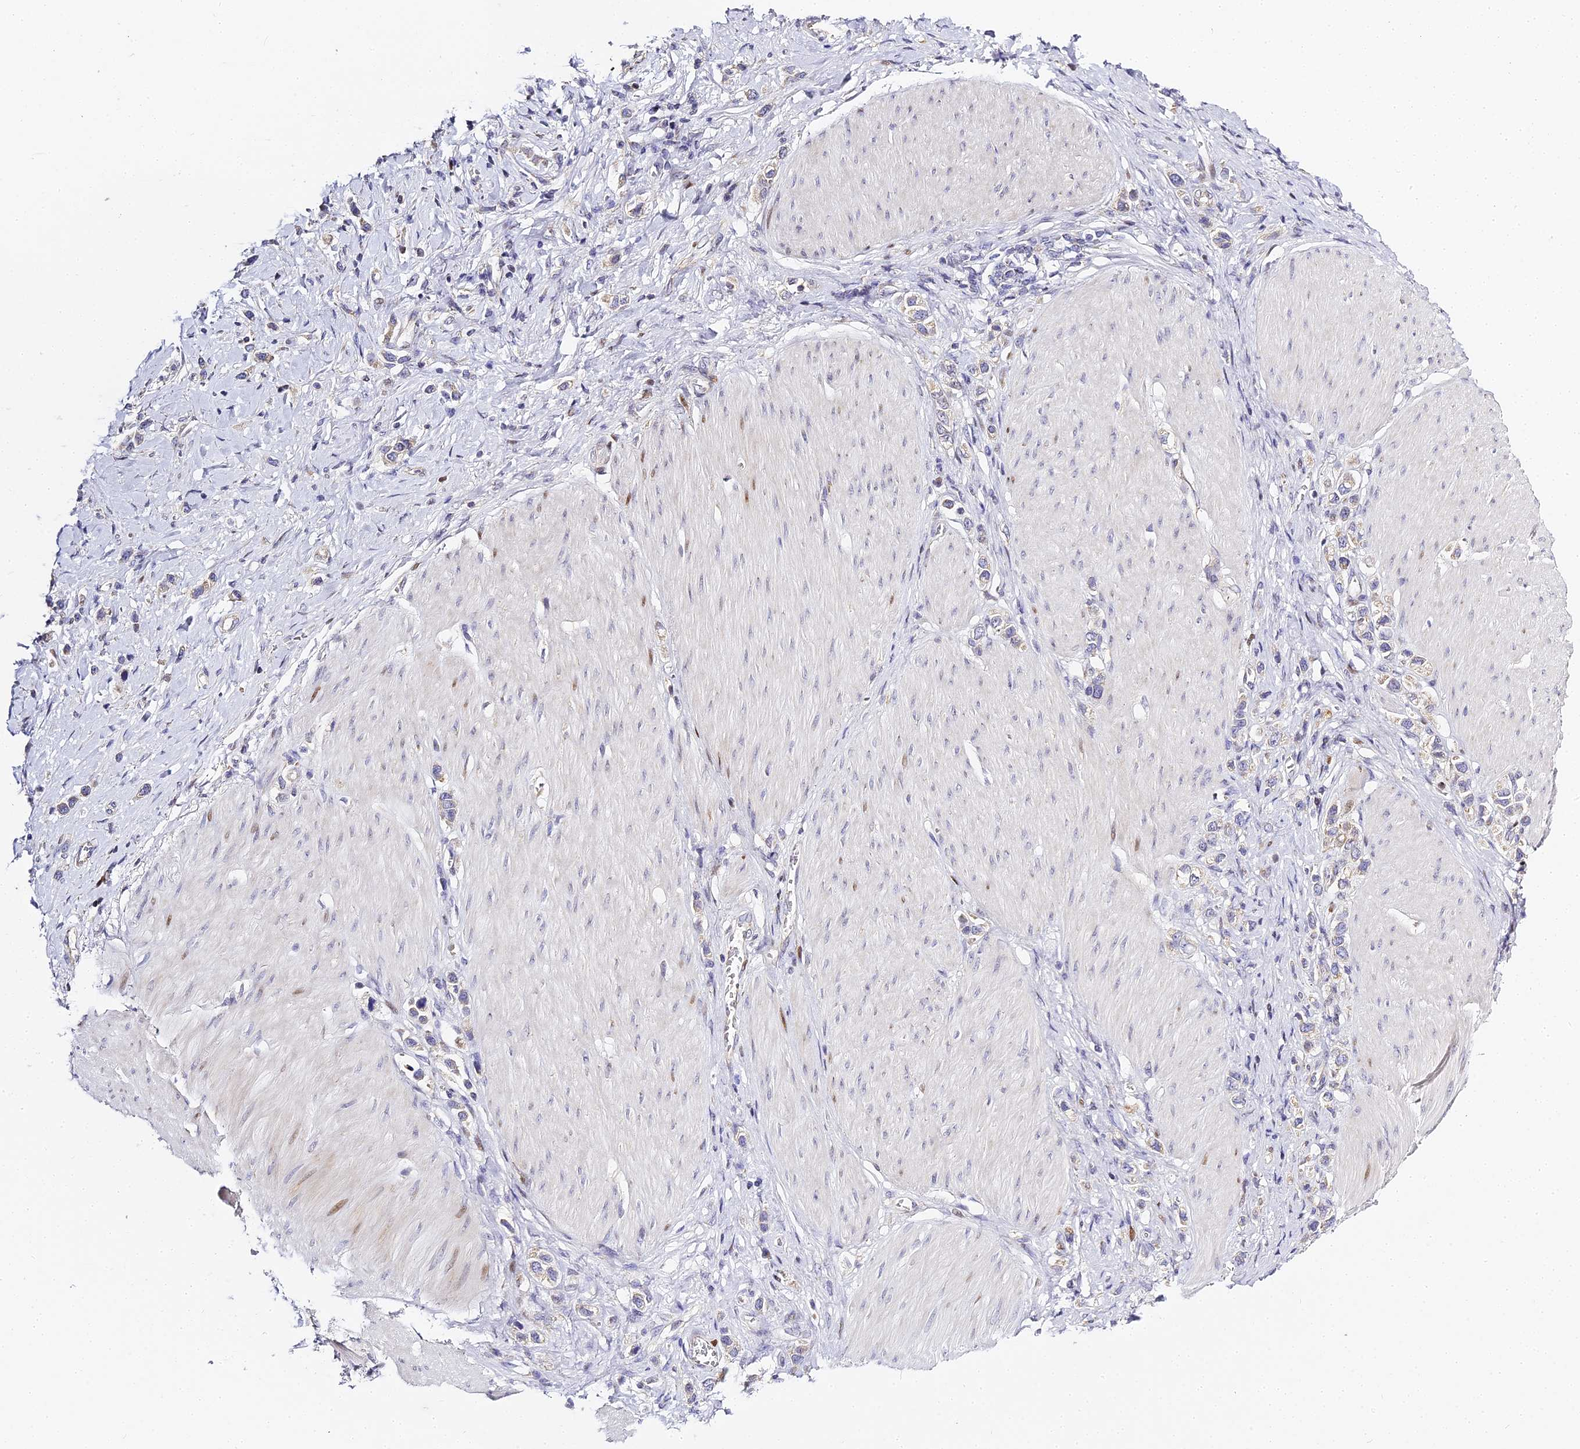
{"staining": {"intensity": "weak", "quantity": "<25%", "location": "cytoplasmic/membranous"}, "tissue": "stomach cancer", "cell_type": "Tumor cells", "image_type": "cancer", "snomed": [{"axis": "morphology", "description": "Normal tissue, NOS"}, {"axis": "morphology", "description": "Adenocarcinoma, NOS"}, {"axis": "topography", "description": "Stomach, upper"}, {"axis": "topography", "description": "Stomach"}], "caption": "DAB (3,3'-diaminobenzidine) immunohistochemical staining of human stomach cancer (adenocarcinoma) demonstrates no significant positivity in tumor cells.", "gene": "SERP1", "patient": {"sex": "female", "age": 65}}